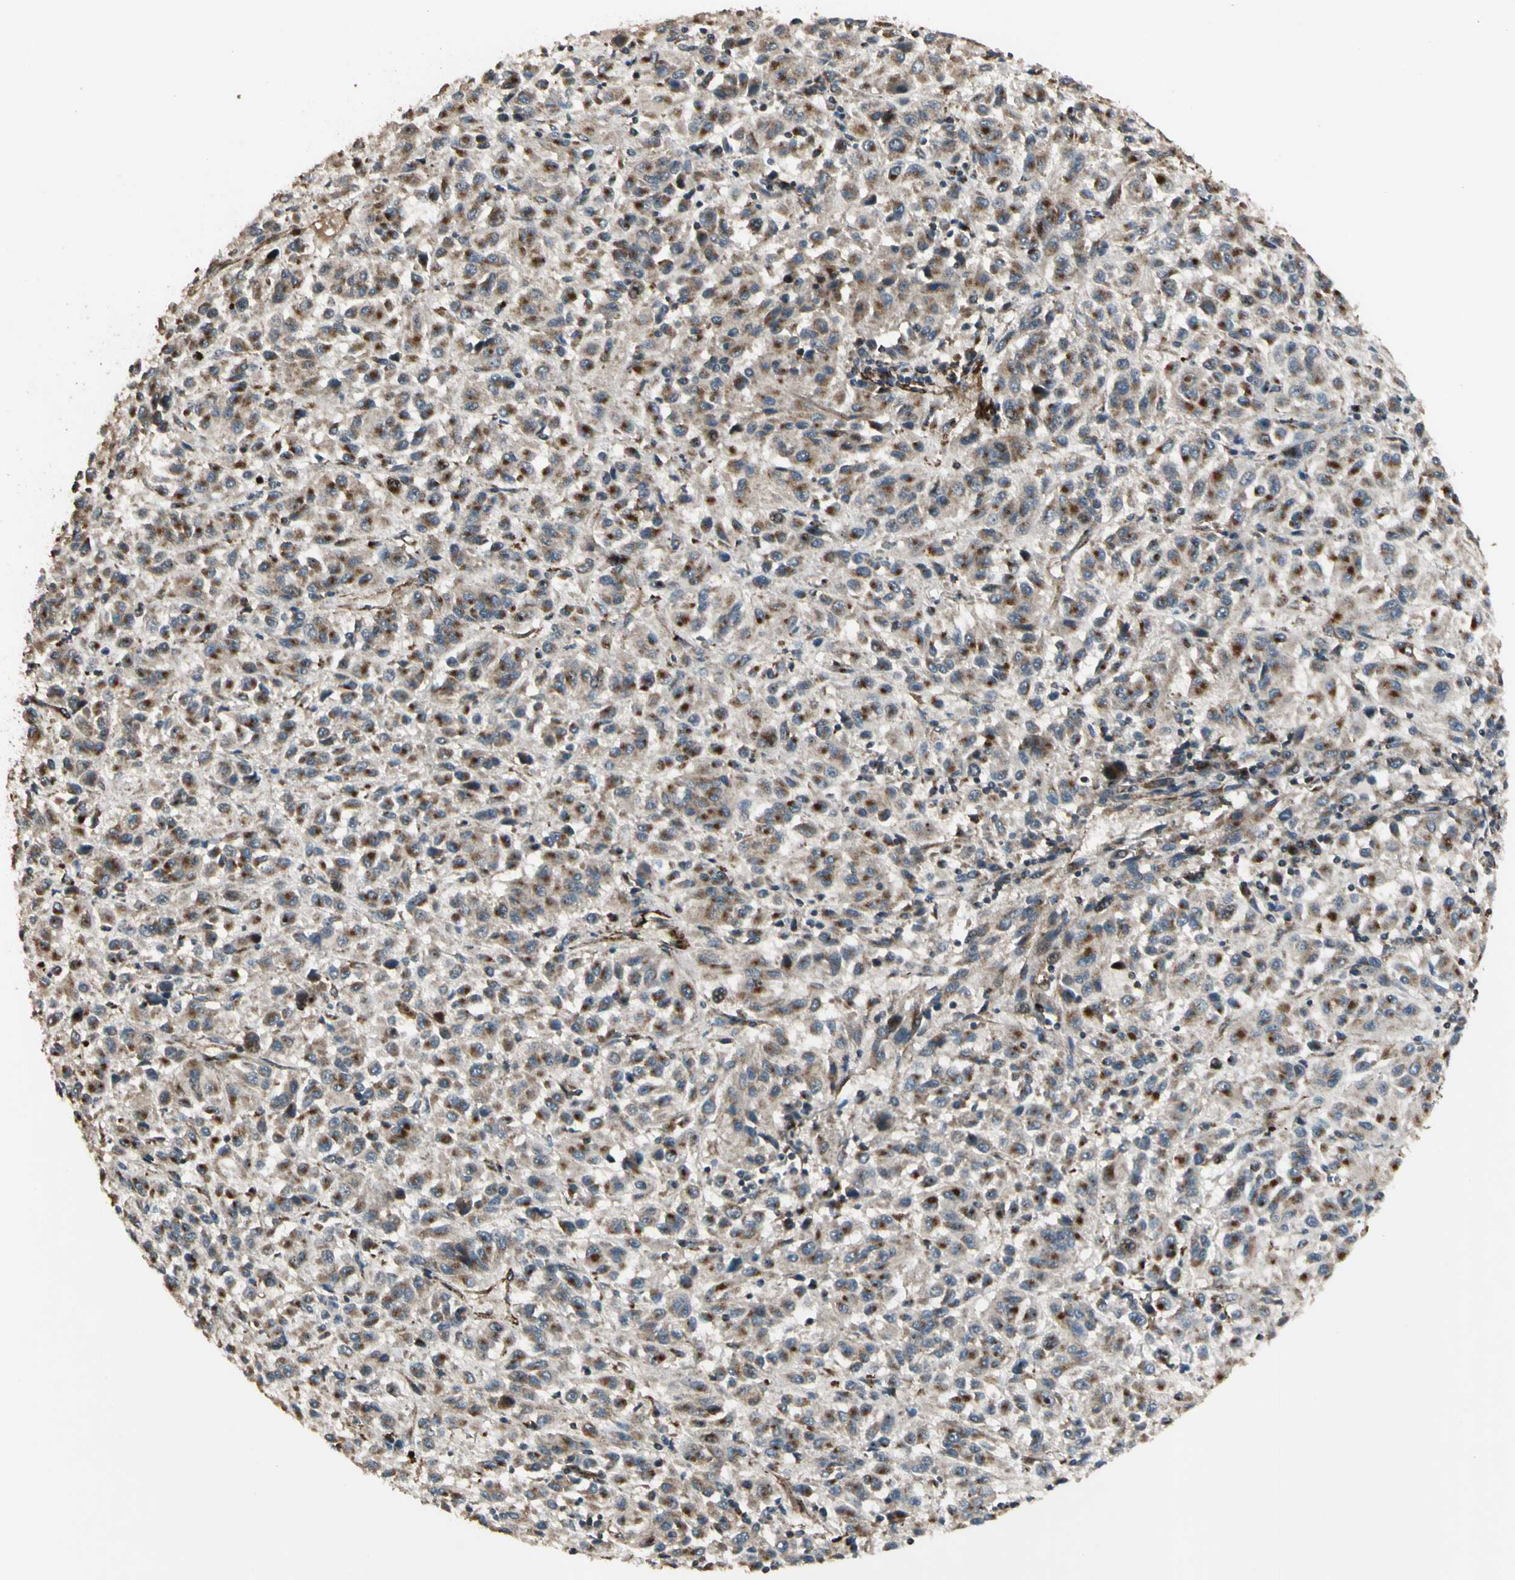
{"staining": {"intensity": "moderate", "quantity": "25%-75%", "location": "cytoplasmic/membranous"}, "tissue": "melanoma", "cell_type": "Tumor cells", "image_type": "cancer", "snomed": [{"axis": "morphology", "description": "Malignant melanoma, Metastatic site"}, {"axis": "topography", "description": "Lung"}], "caption": "Protein staining of malignant melanoma (metastatic site) tissue reveals moderate cytoplasmic/membranous positivity in approximately 25%-75% of tumor cells. Immunohistochemistry (ihc) stains the protein of interest in brown and the nuclei are stained blue.", "gene": "GCK", "patient": {"sex": "male", "age": 64}}